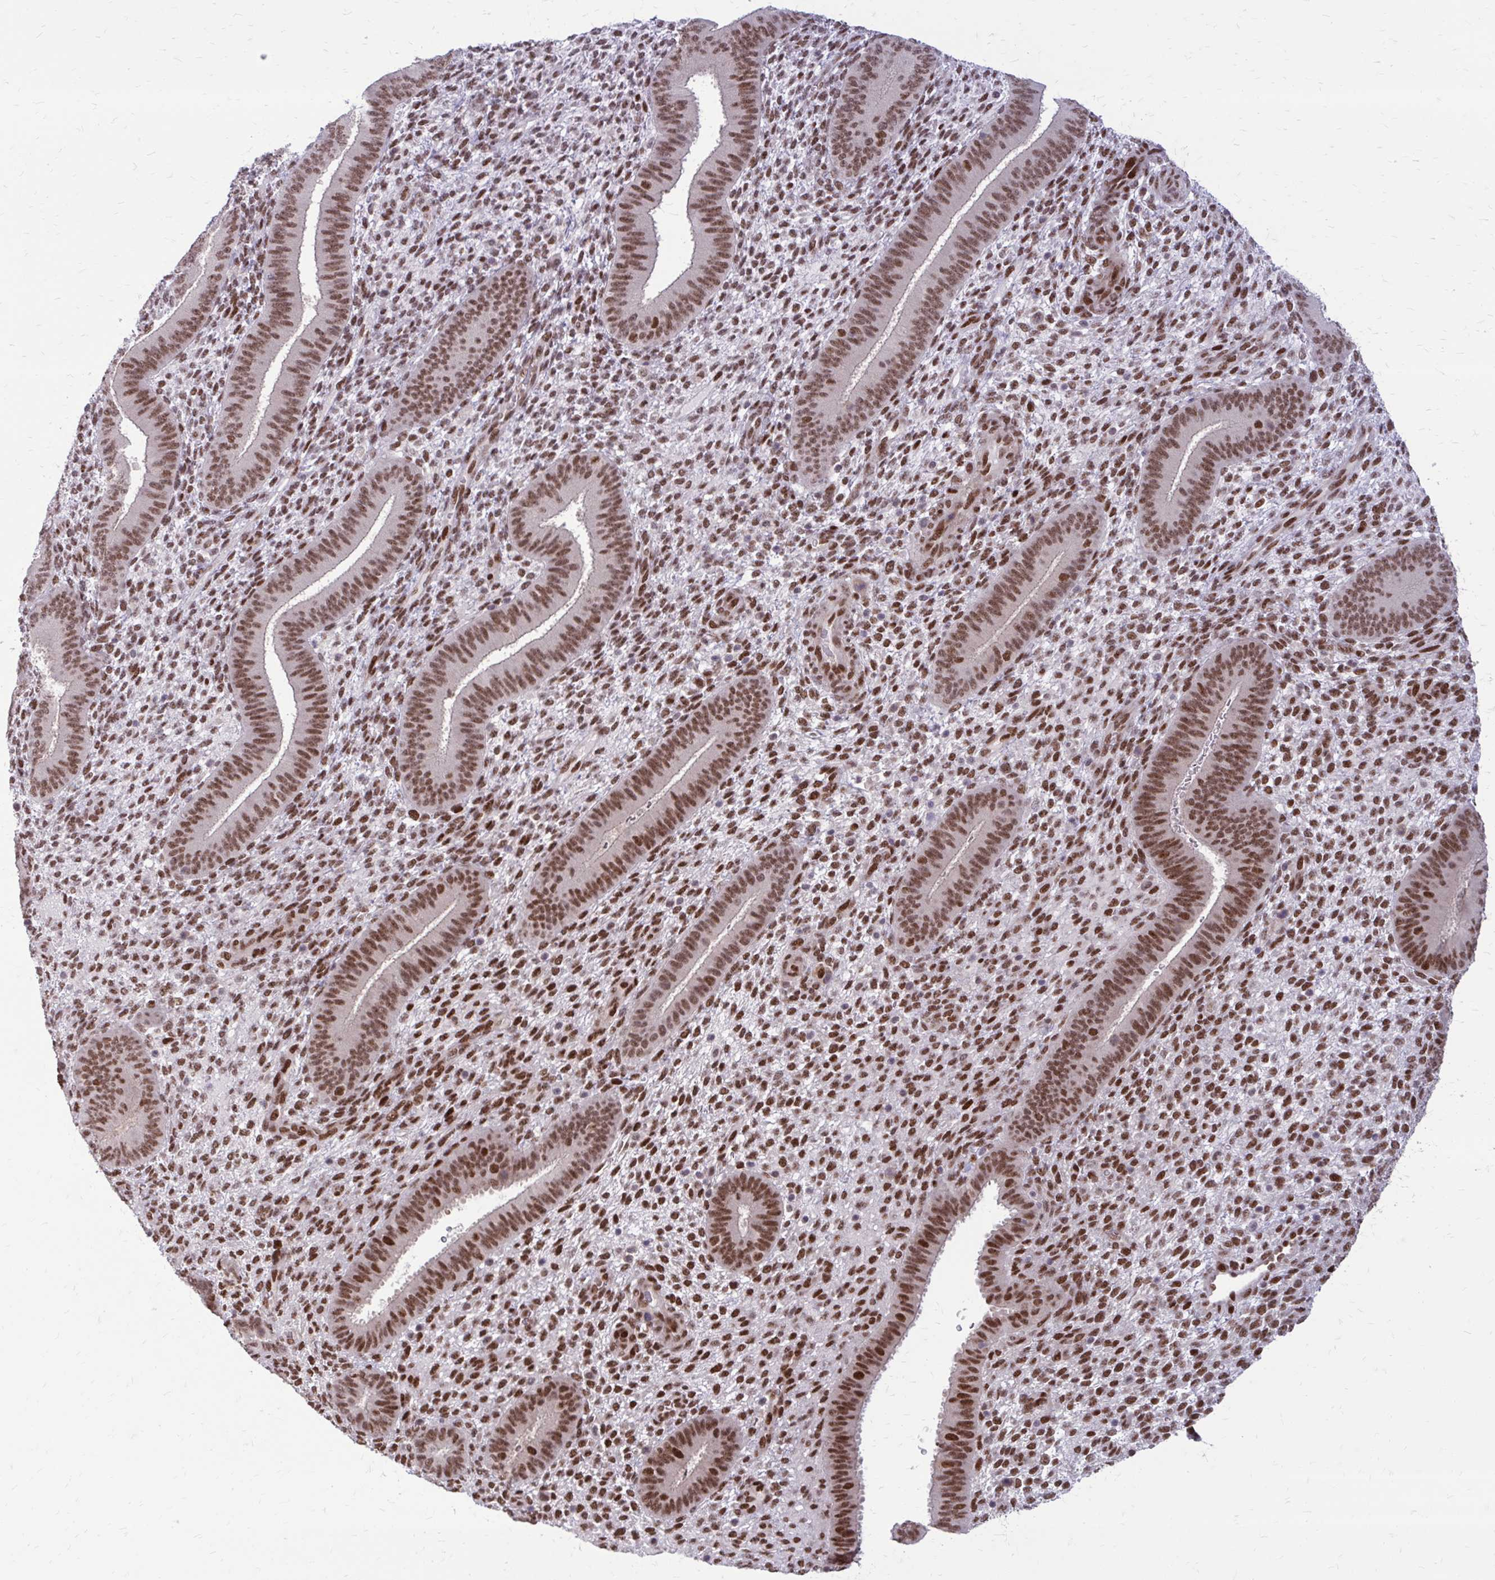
{"staining": {"intensity": "moderate", "quantity": "25%-75%", "location": "nuclear"}, "tissue": "endometrium", "cell_type": "Cells in endometrial stroma", "image_type": "normal", "snomed": [{"axis": "morphology", "description": "Normal tissue, NOS"}, {"axis": "topography", "description": "Endometrium"}], "caption": "Benign endometrium reveals moderate nuclear staining in approximately 25%-75% of cells in endometrial stroma.", "gene": "PSME4", "patient": {"sex": "female", "age": 39}}